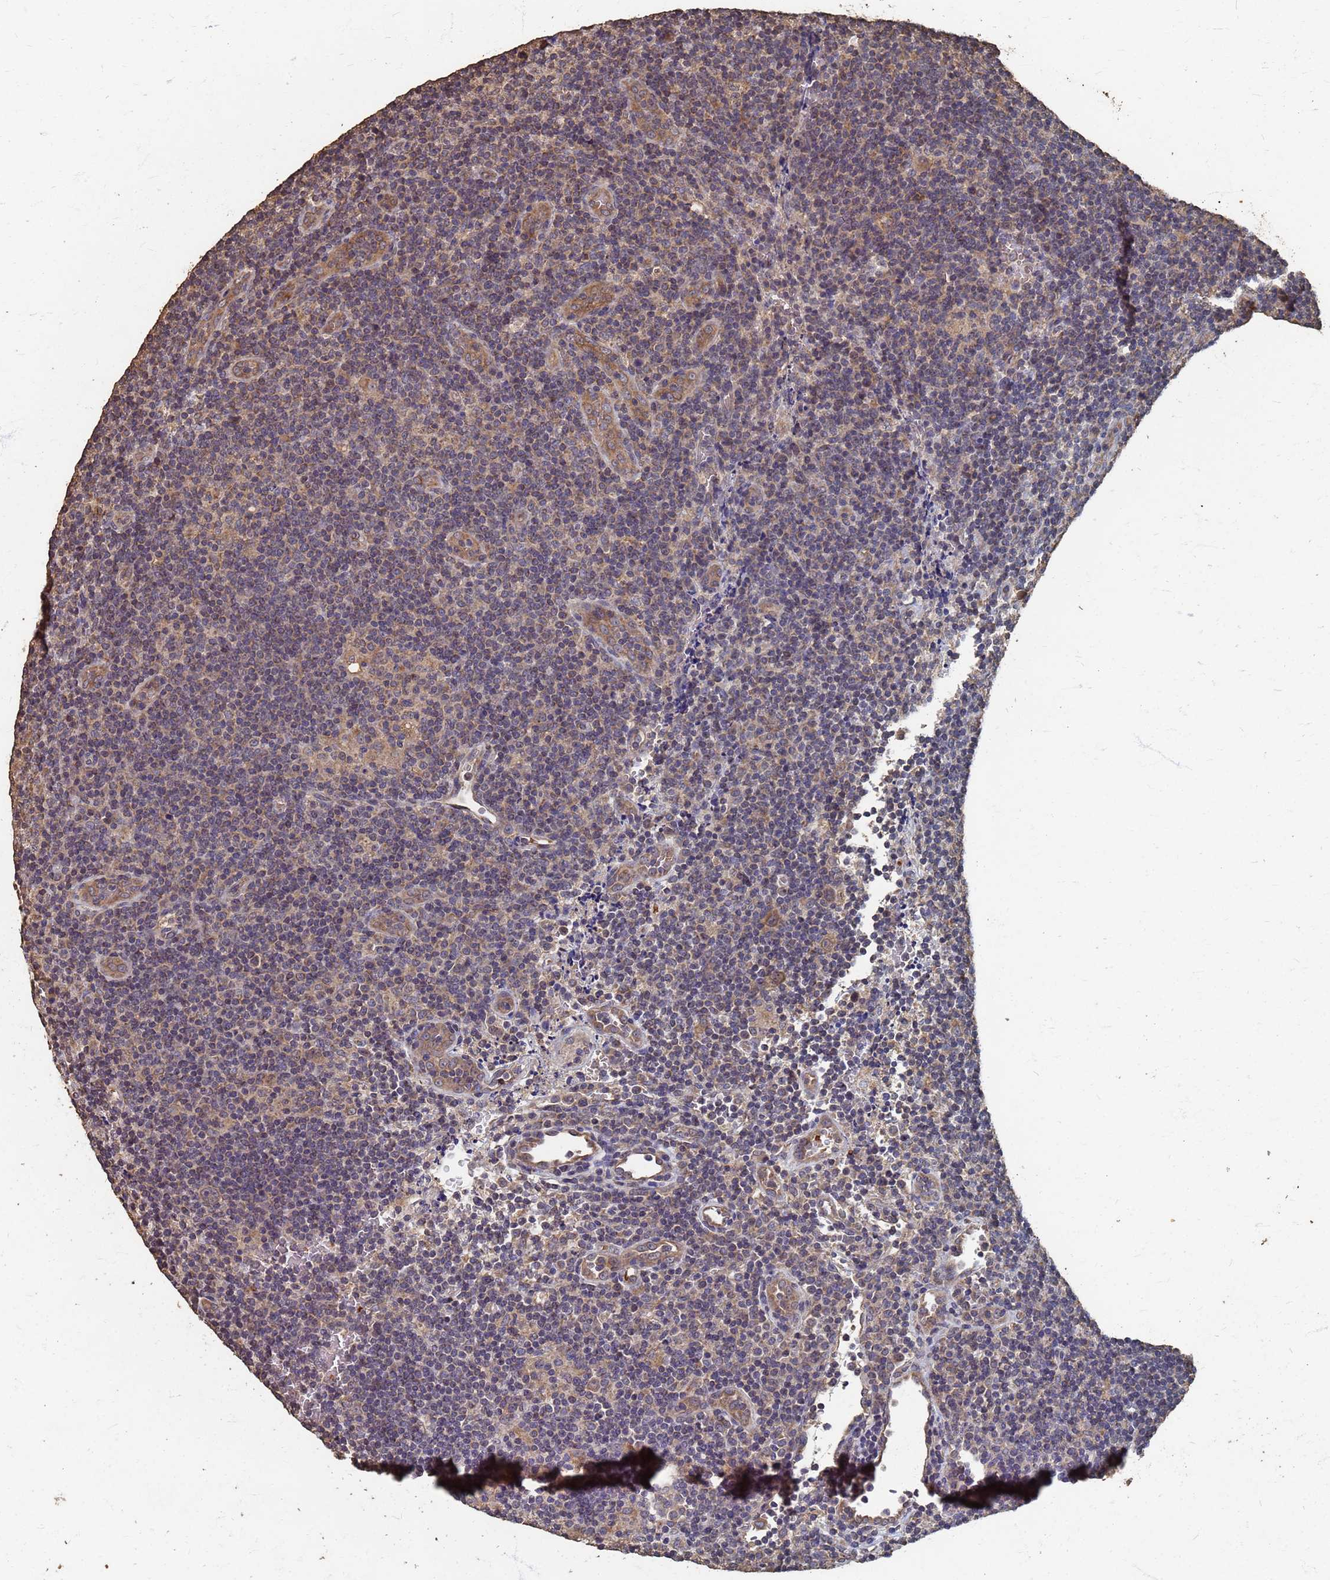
{"staining": {"intensity": "weak", "quantity": ">75%", "location": "cytoplasmic/membranous"}, "tissue": "lymphoma", "cell_type": "Tumor cells", "image_type": "cancer", "snomed": [{"axis": "morphology", "description": "Hodgkin's disease, NOS"}, {"axis": "topography", "description": "Lymph node"}], "caption": "IHC image of neoplastic tissue: human lymphoma stained using immunohistochemistry (IHC) displays low levels of weak protein expression localized specifically in the cytoplasmic/membranous of tumor cells, appearing as a cytoplasmic/membranous brown color.", "gene": "DPH5", "patient": {"sex": "female", "age": 57}}